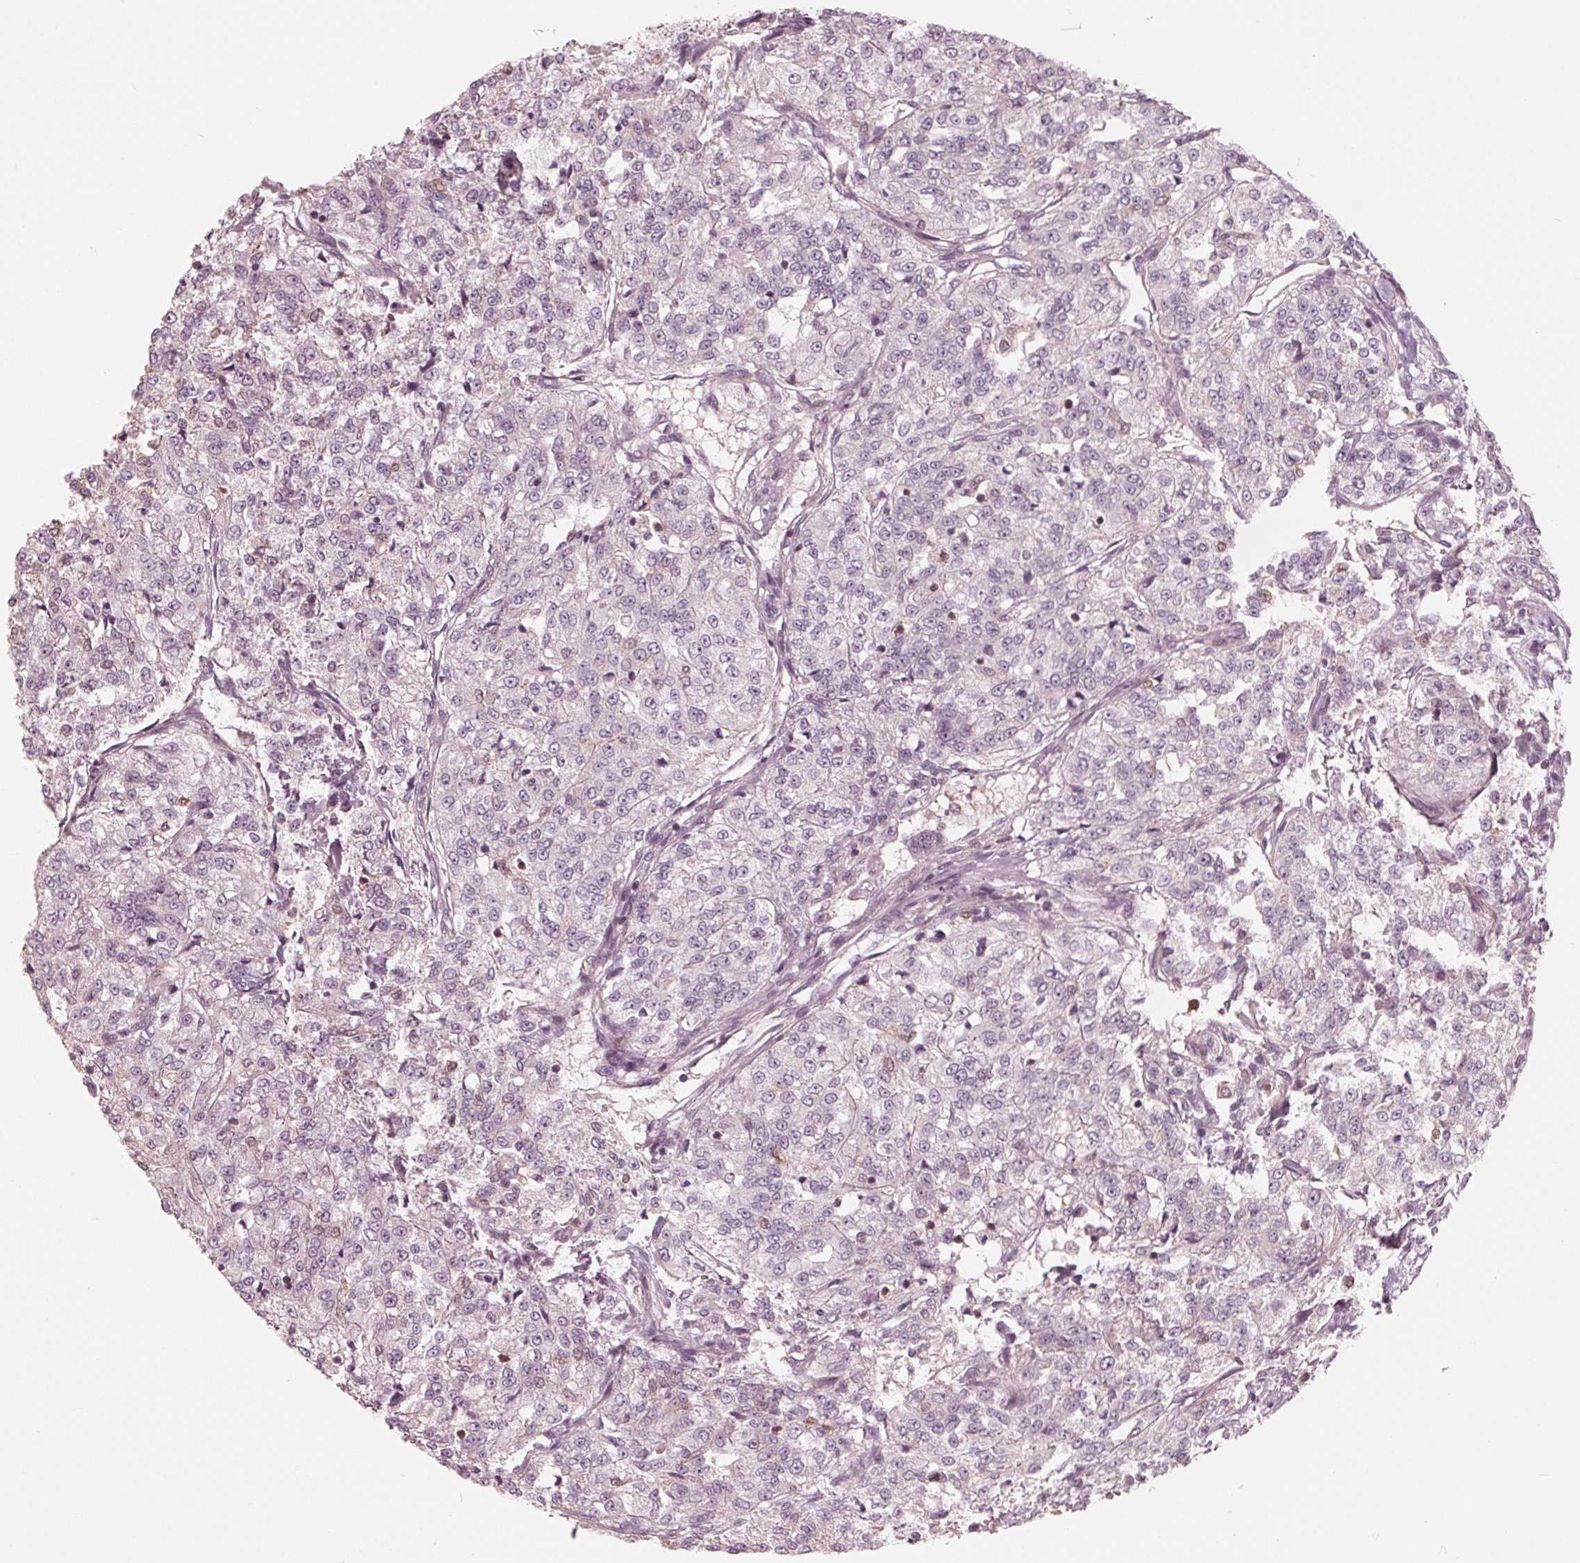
{"staining": {"intensity": "negative", "quantity": "none", "location": "none"}, "tissue": "renal cancer", "cell_type": "Tumor cells", "image_type": "cancer", "snomed": [{"axis": "morphology", "description": "Adenocarcinoma, NOS"}, {"axis": "topography", "description": "Kidney"}], "caption": "IHC photomicrograph of human renal cancer (adenocarcinoma) stained for a protein (brown), which exhibits no staining in tumor cells.", "gene": "ING3", "patient": {"sex": "female", "age": 63}}